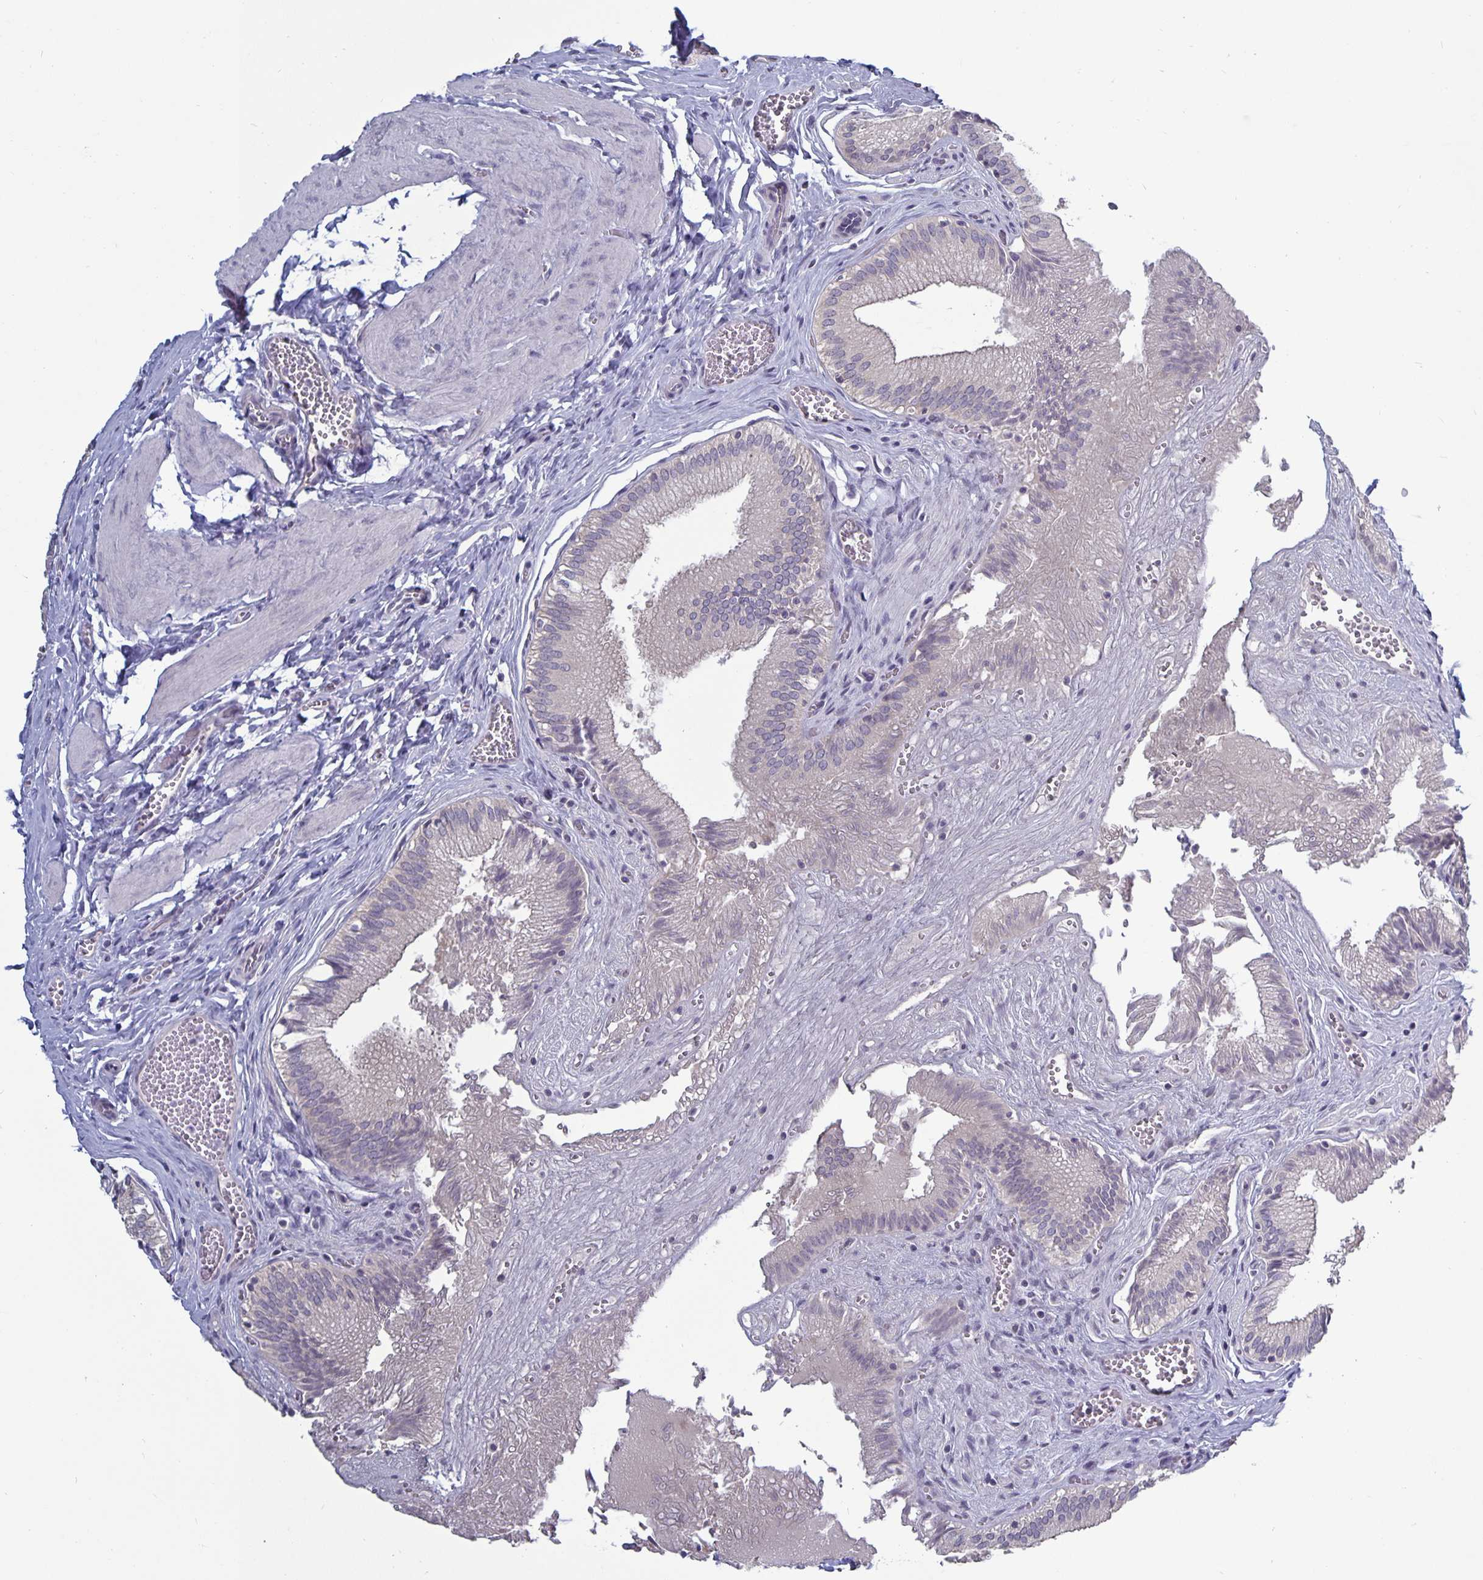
{"staining": {"intensity": "negative", "quantity": "none", "location": "none"}, "tissue": "gallbladder", "cell_type": "Glandular cells", "image_type": "normal", "snomed": [{"axis": "morphology", "description": "Normal tissue, NOS"}, {"axis": "topography", "description": "Gallbladder"}, {"axis": "topography", "description": "Peripheral nerve tissue"}], "caption": "High power microscopy histopathology image of an IHC histopathology image of normal gallbladder, revealing no significant staining in glandular cells.", "gene": "PLCB3", "patient": {"sex": "male", "age": 17}}